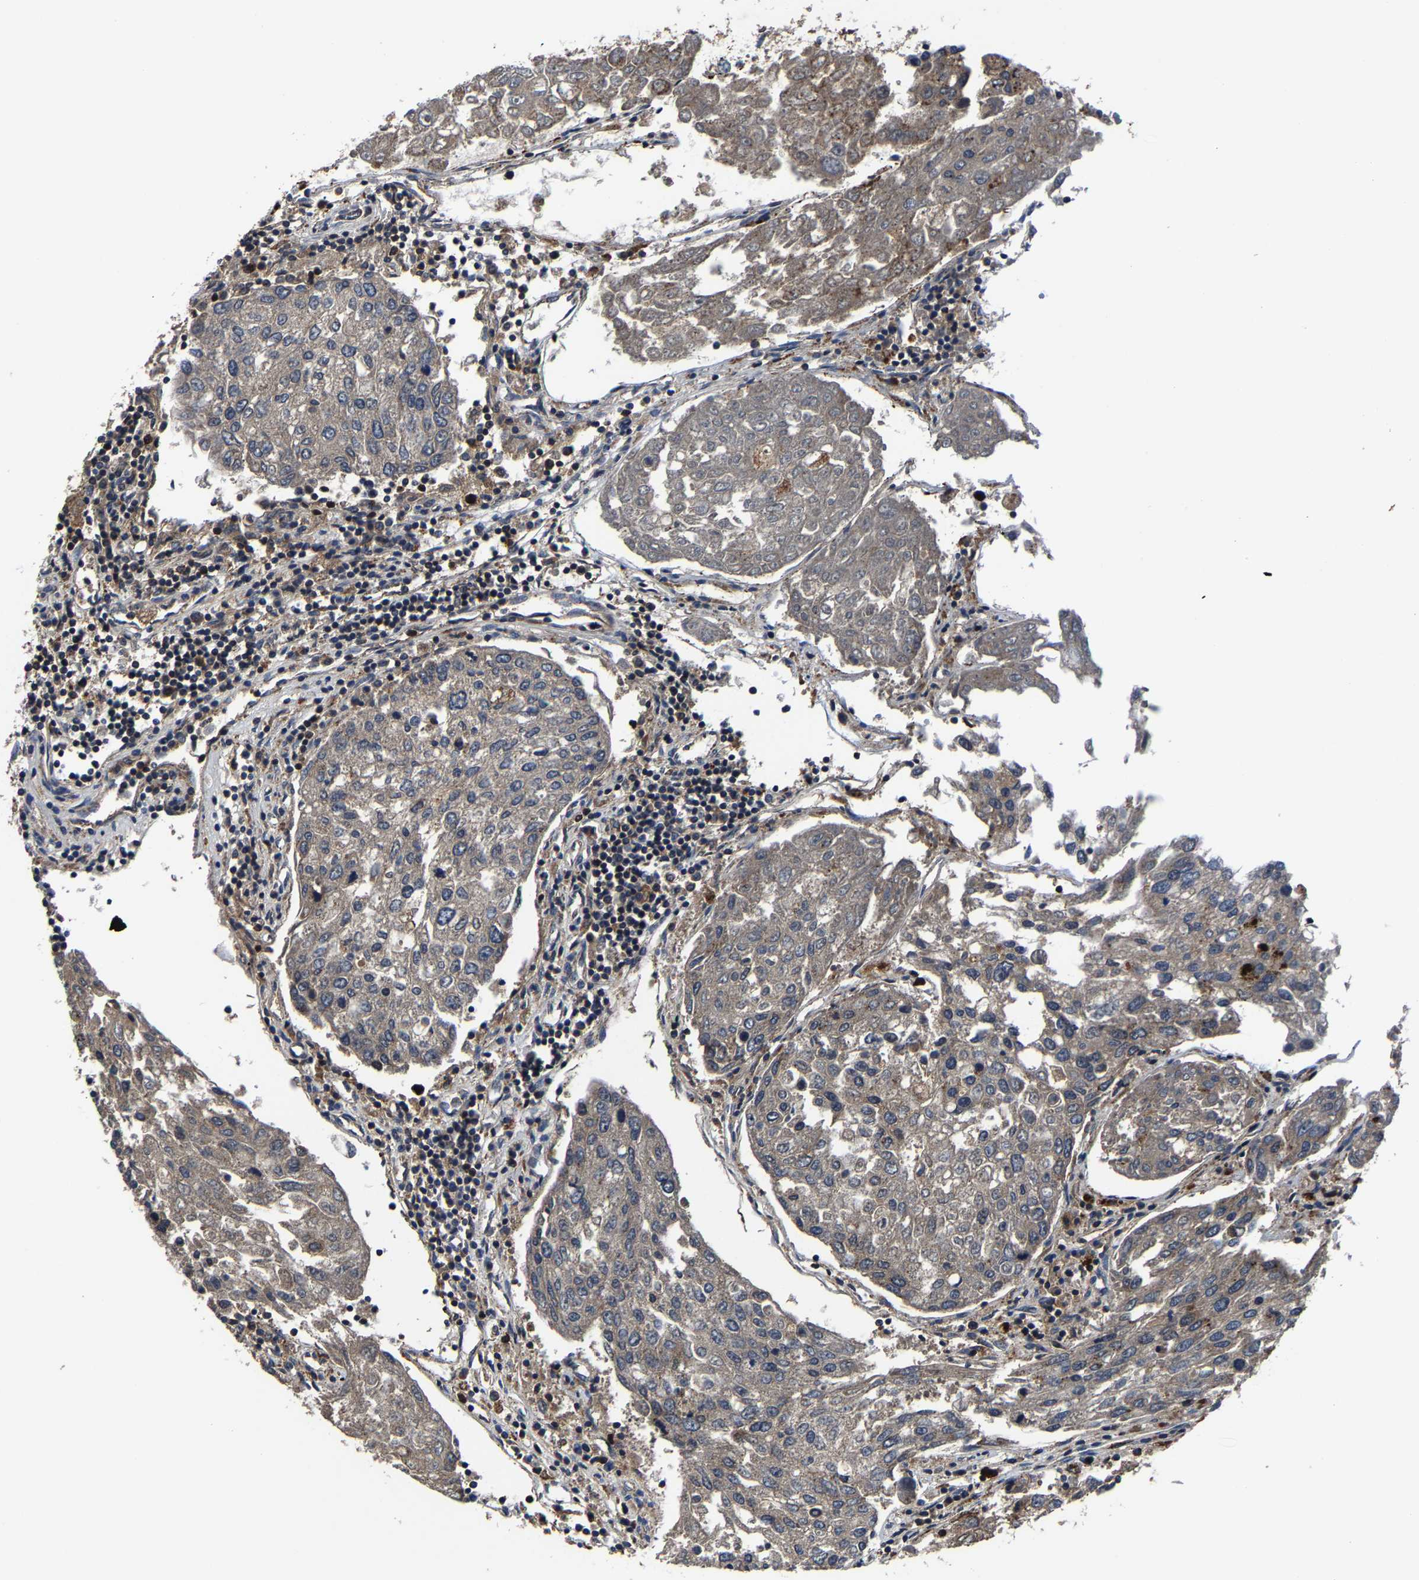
{"staining": {"intensity": "negative", "quantity": "none", "location": "none"}, "tissue": "urothelial cancer", "cell_type": "Tumor cells", "image_type": "cancer", "snomed": [{"axis": "morphology", "description": "Urothelial carcinoma, High grade"}, {"axis": "topography", "description": "Lymph node"}, {"axis": "topography", "description": "Urinary bladder"}], "caption": "Micrograph shows no significant protein expression in tumor cells of high-grade urothelial carcinoma.", "gene": "ZCCHC7", "patient": {"sex": "male", "age": 51}}